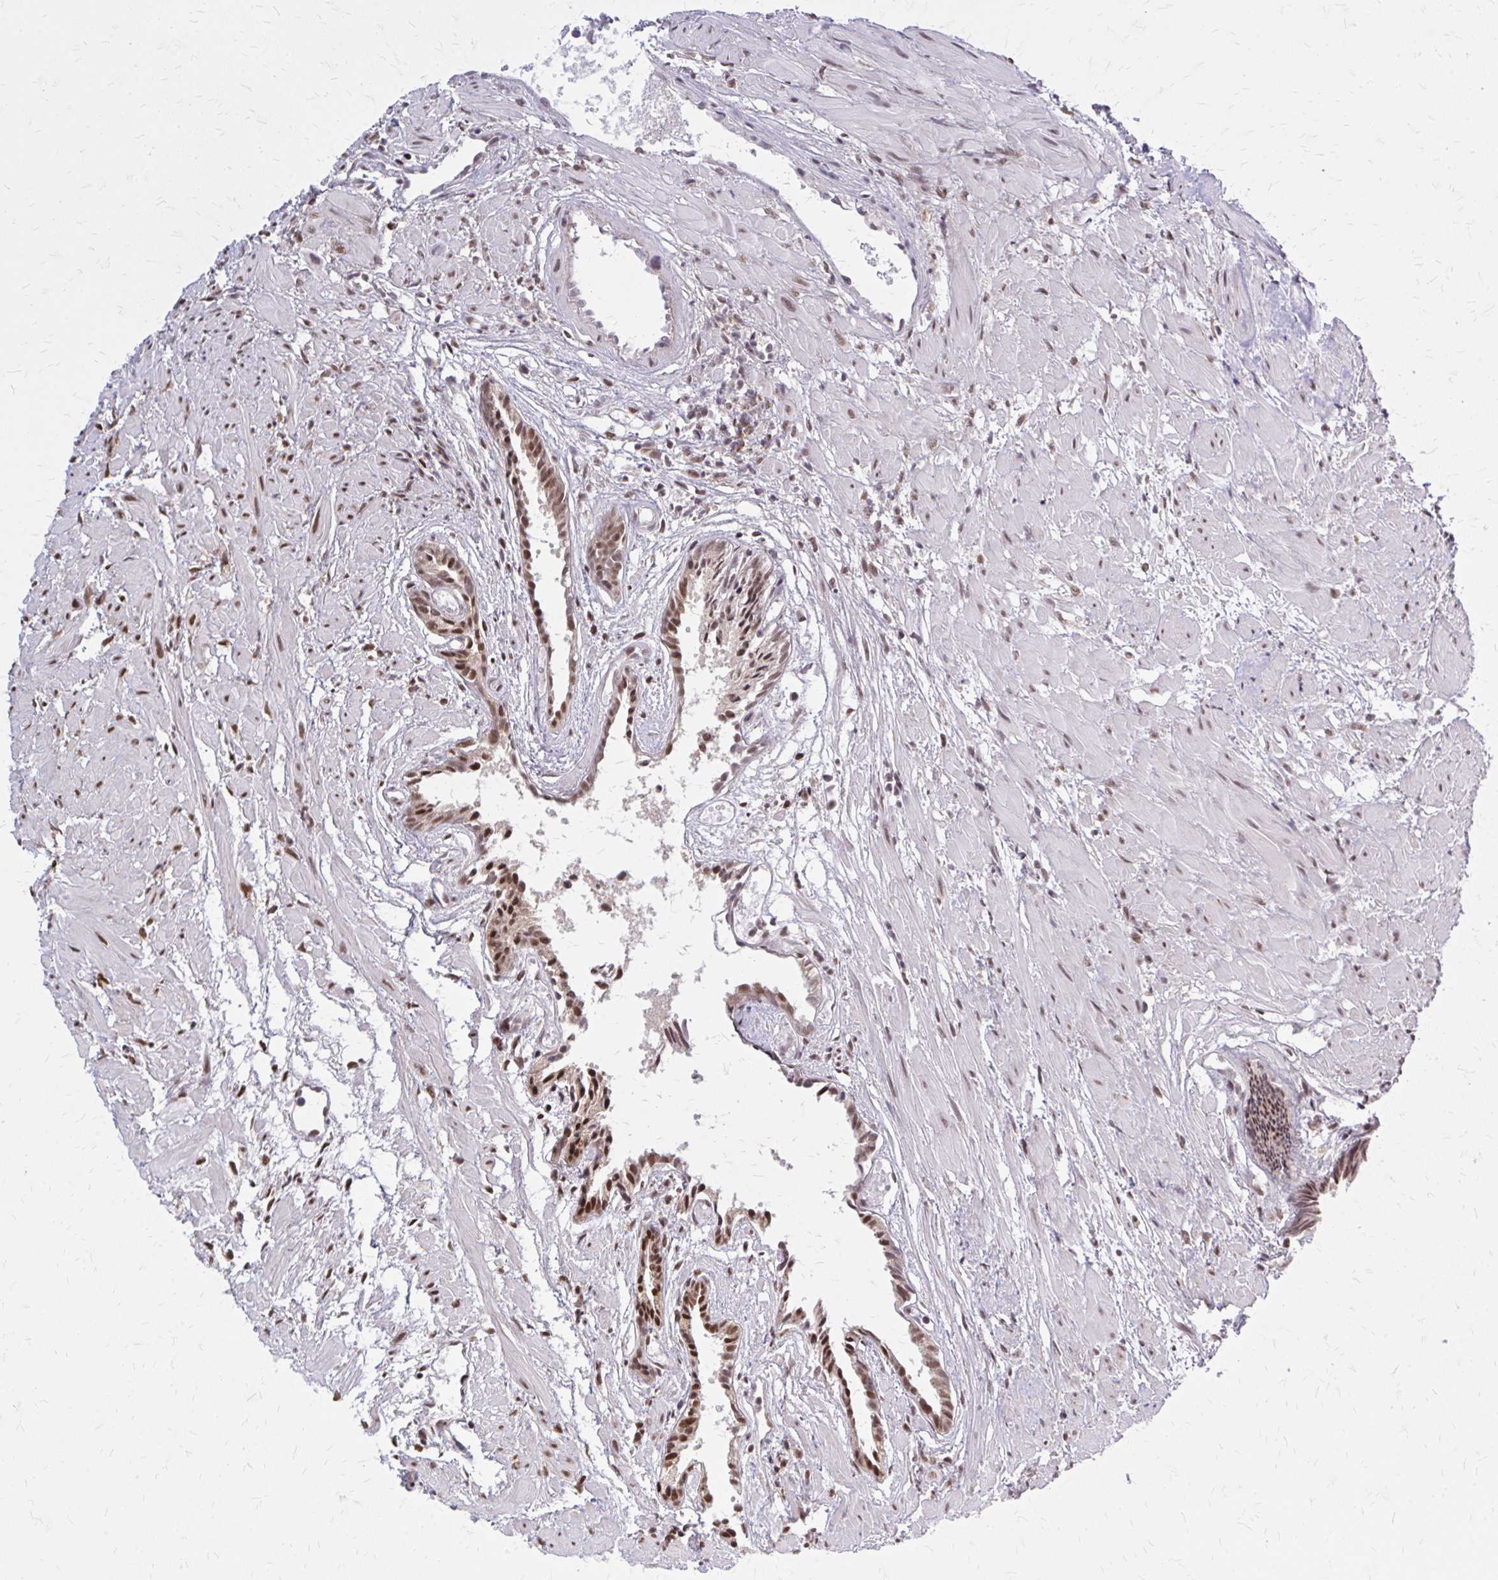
{"staining": {"intensity": "moderate", "quantity": ">75%", "location": "nuclear"}, "tissue": "prostate cancer", "cell_type": "Tumor cells", "image_type": "cancer", "snomed": [{"axis": "morphology", "description": "Adenocarcinoma, High grade"}, {"axis": "topography", "description": "Prostate"}], "caption": "The photomicrograph displays a brown stain indicating the presence of a protein in the nuclear of tumor cells in prostate cancer. (IHC, brightfield microscopy, high magnification).", "gene": "HDAC3", "patient": {"sex": "male", "age": 58}}